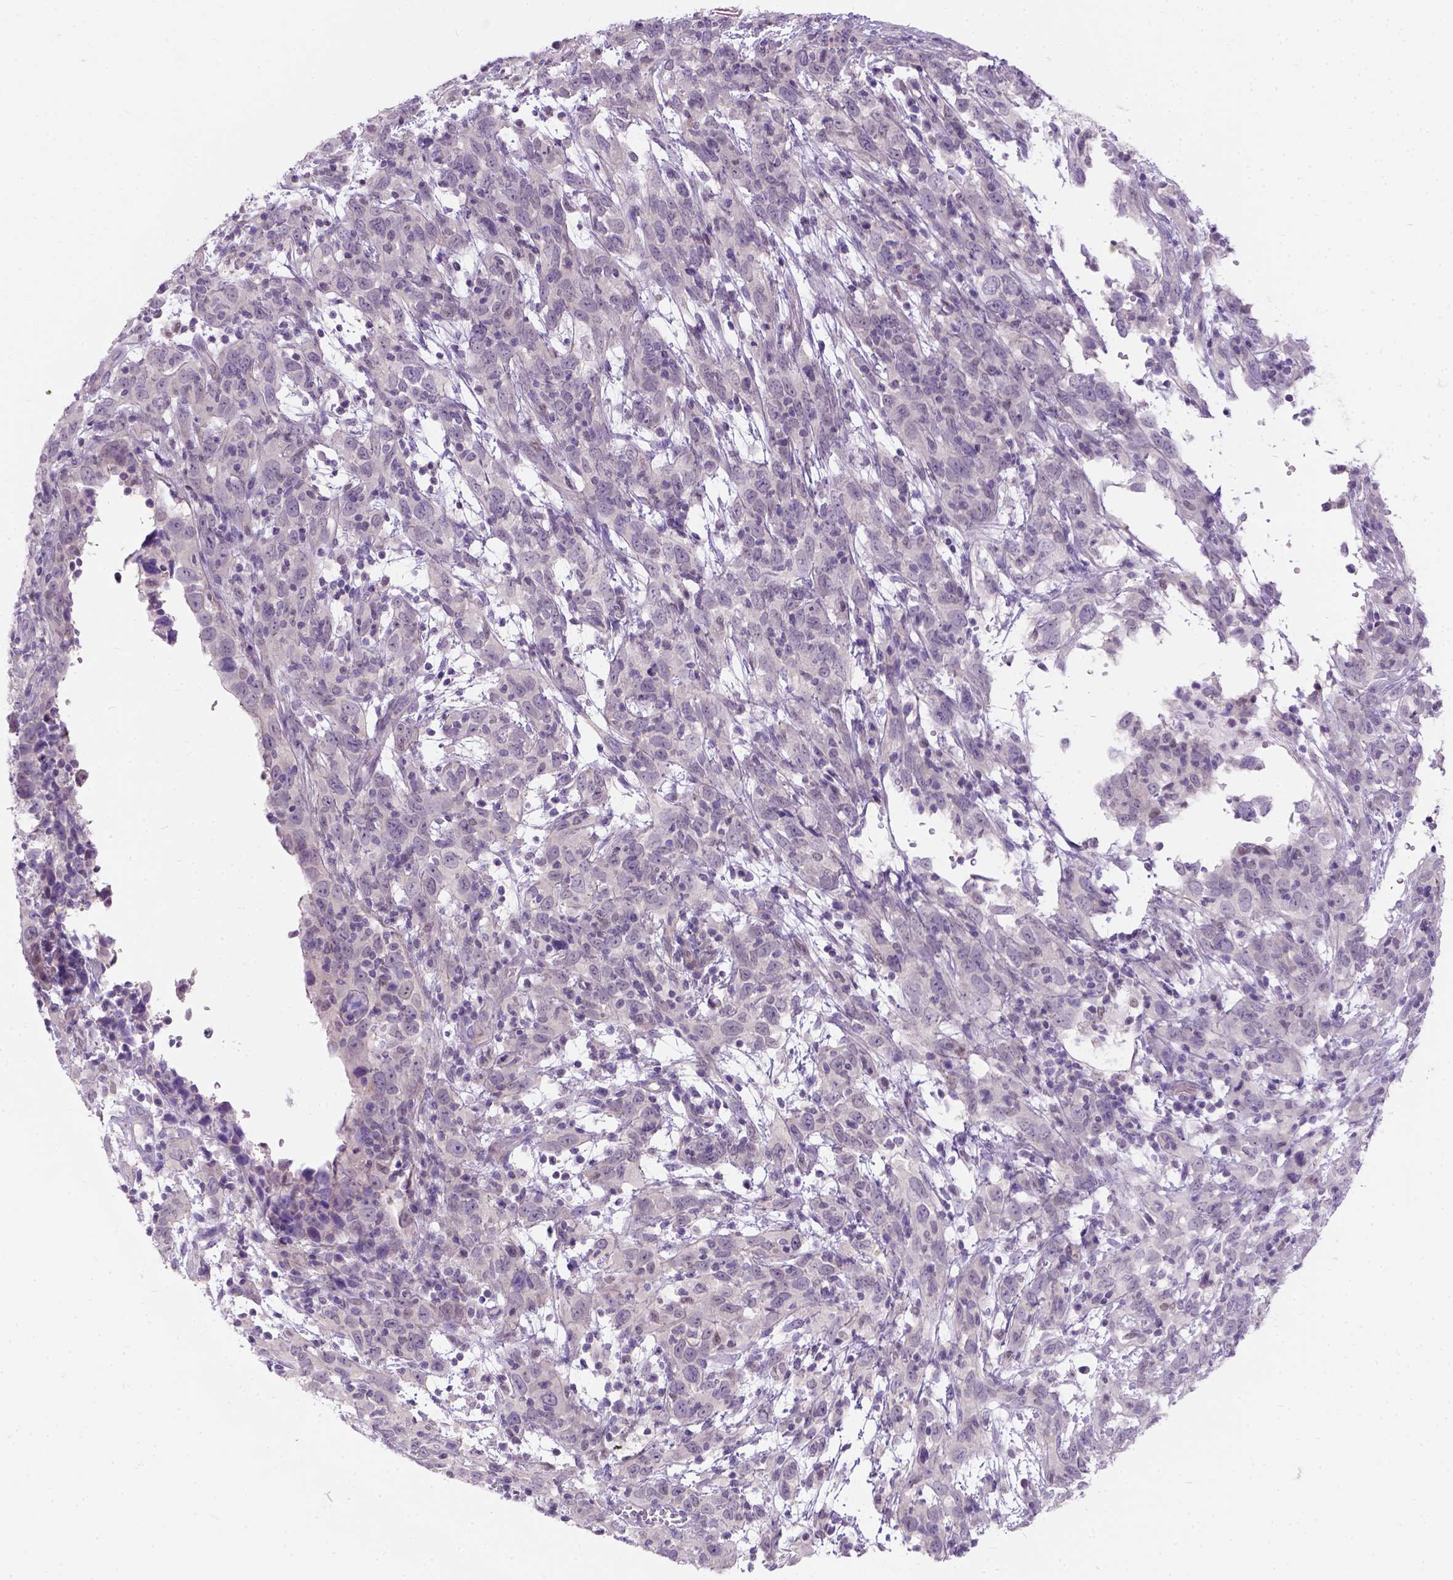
{"staining": {"intensity": "negative", "quantity": "none", "location": "none"}, "tissue": "cervical cancer", "cell_type": "Tumor cells", "image_type": "cancer", "snomed": [{"axis": "morphology", "description": "Adenocarcinoma, NOS"}, {"axis": "topography", "description": "Cervix"}], "caption": "Immunohistochemistry (IHC) photomicrograph of cervical adenocarcinoma stained for a protein (brown), which reveals no expression in tumor cells.", "gene": "C20orf144", "patient": {"sex": "female", "age": 40}}